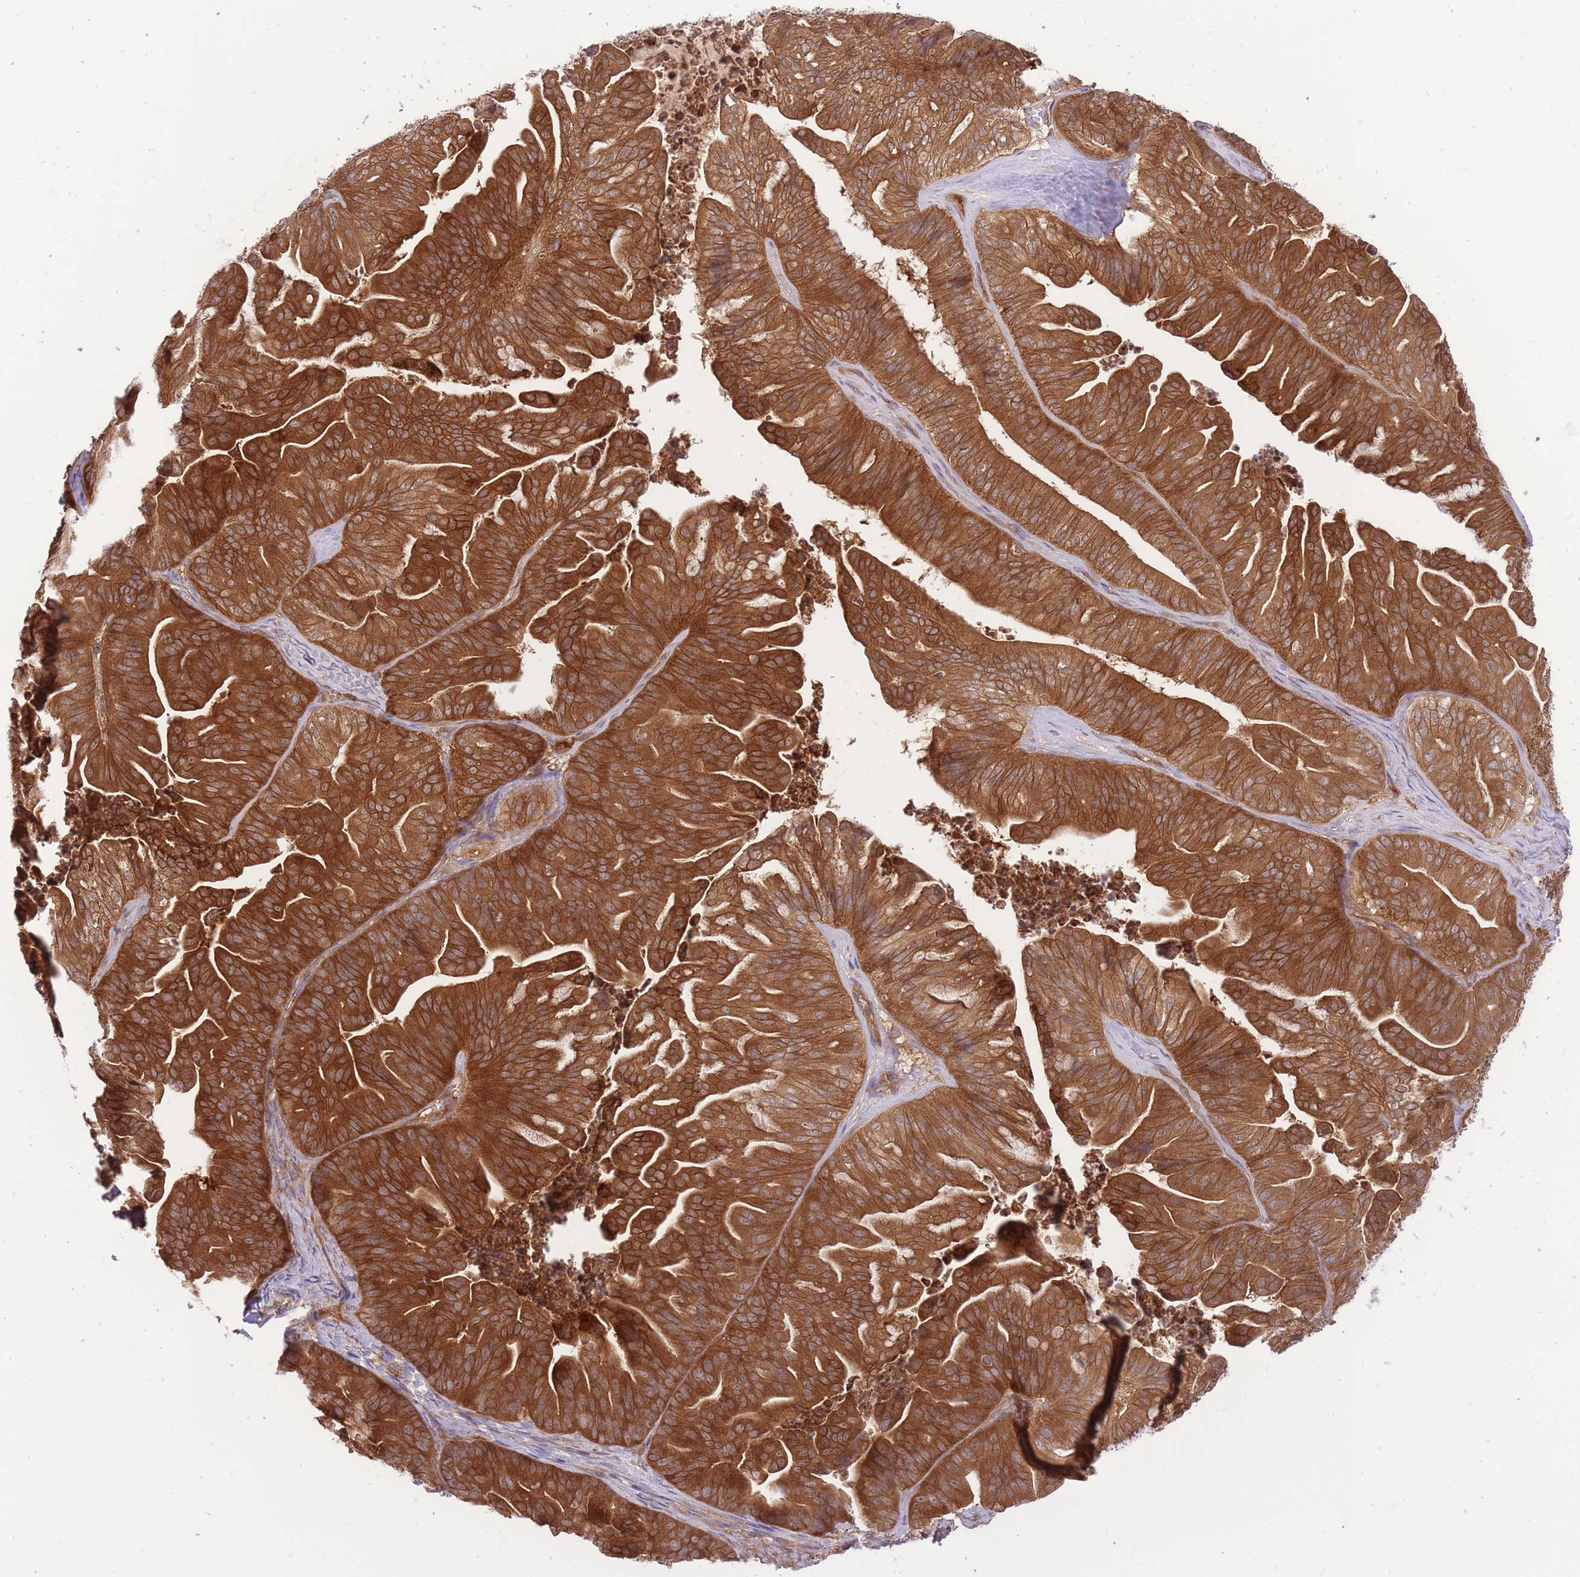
{"staining": {"intensity": "strong", "quantity": ">75%", "location": "cytoplasmic/membranous"}, "tissue": "ovarian cancer", "cell_type": "Tumor cells", "image_type": "cancer", "snomed": [{"axis": "morphology", "description": "Cystadenocarcinoma, mucinous, NOS"}, {"axis": "topography", "description": "Ovary"}], "caption": "High-power microscopy captured an immunohistochemistry (IHC) micrograph of ovarian mucinous cystadenocarcinoma, revealing strong cytoplasmic/membranous expression in about >75% of tumor cells.", "gene": "PREP", "patient": {"sex": "female", "age": 67}}